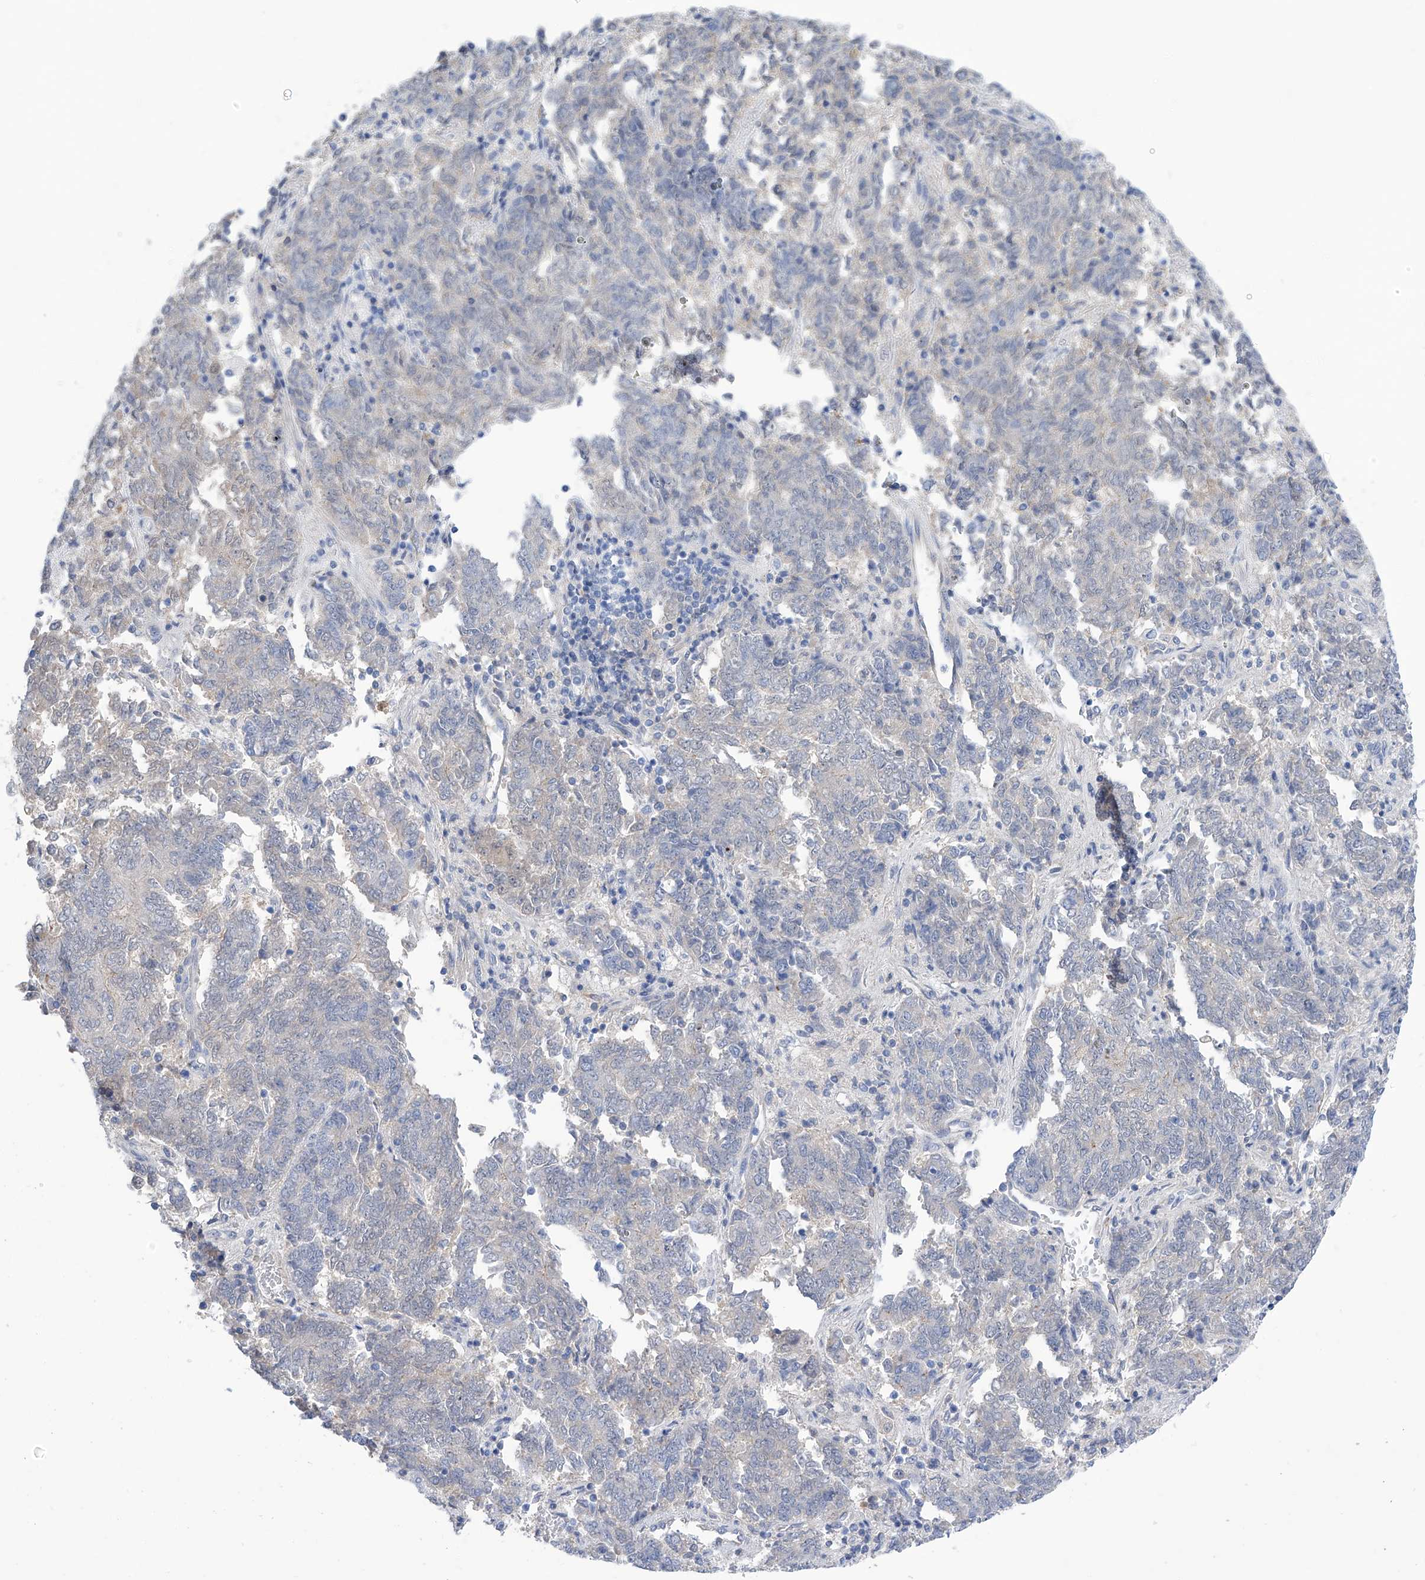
{"staining": {"intensity": "negative", "quantity": "none", "location": "none"}, "tissue": "endometrial cancer", "cell_type": "Tumor cells", "image_type": "cancer", "snomed": [{"axis": "morphology", "description": "Adenocarcinoma, NOS"}, {"axis": "topography", "description": "Endometrium"}], "caption": "Immunohistochemistry (IHC) photomicrograph of human endometrial adenocarcinoma stained for a protein (brown), which reveals no expression in tumor cells.", "gene": "PGM3", "patient": {"sex": "female", "age": 80}}